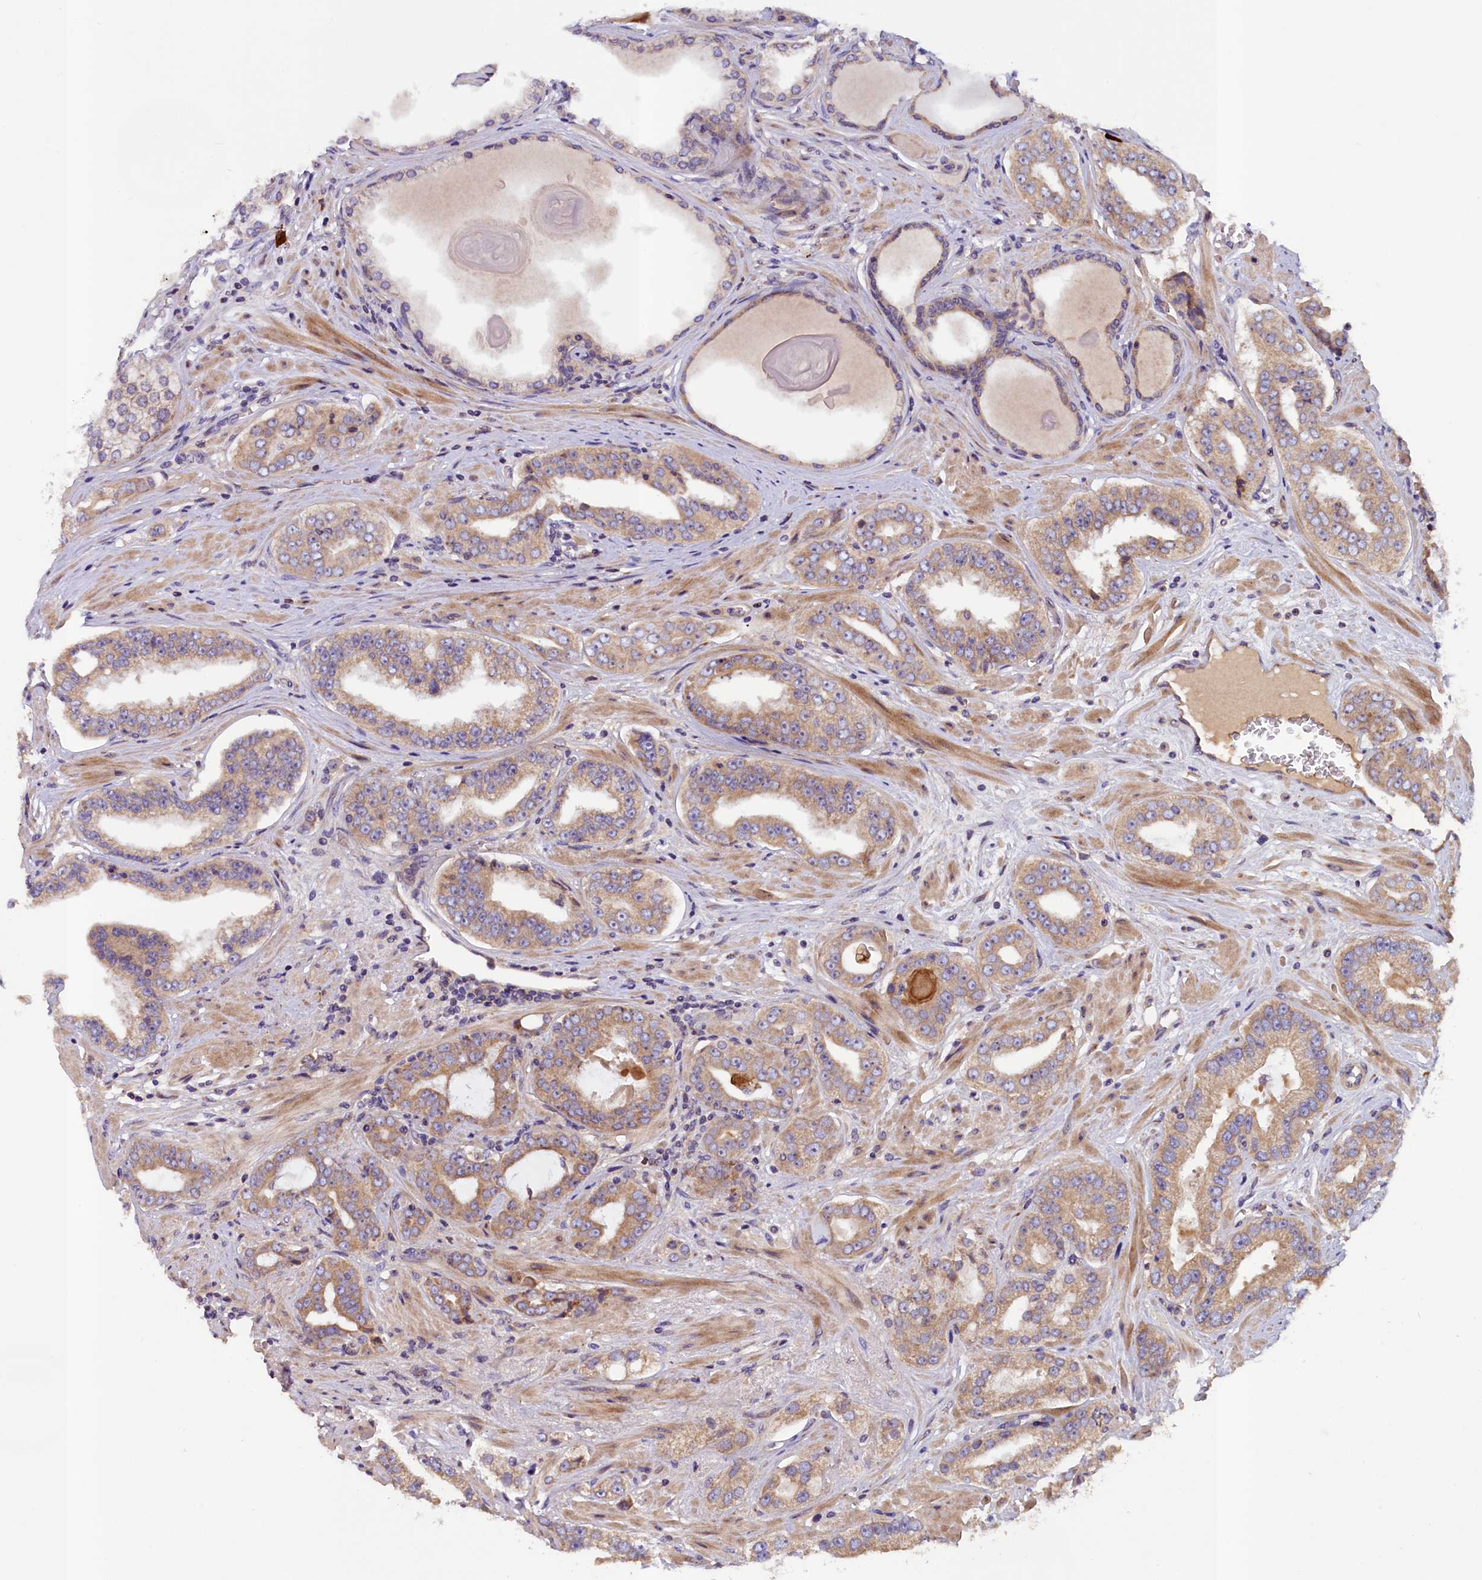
{"staining": {"intensity": "moderate", "quantity": ">75%", "location": "cytoplasmic/membranous"}, "tissue": "prostate cancer", "cell_type": "Tumor cells", "image_type": "cancer", "snomed": [{"axis": "morphology", "description": "Adenocarcinoma, High grade"}, {"axis": "topography", "description": "Prostate"}], "caption": "Prostate cancer was stained to show a protein in brown. There is medium levels of moderate cytoplasmic/membranous positivity in about >75% of tumor cells.", "gene": "FRY", "patient": {"sex": "male", "age": 71}}